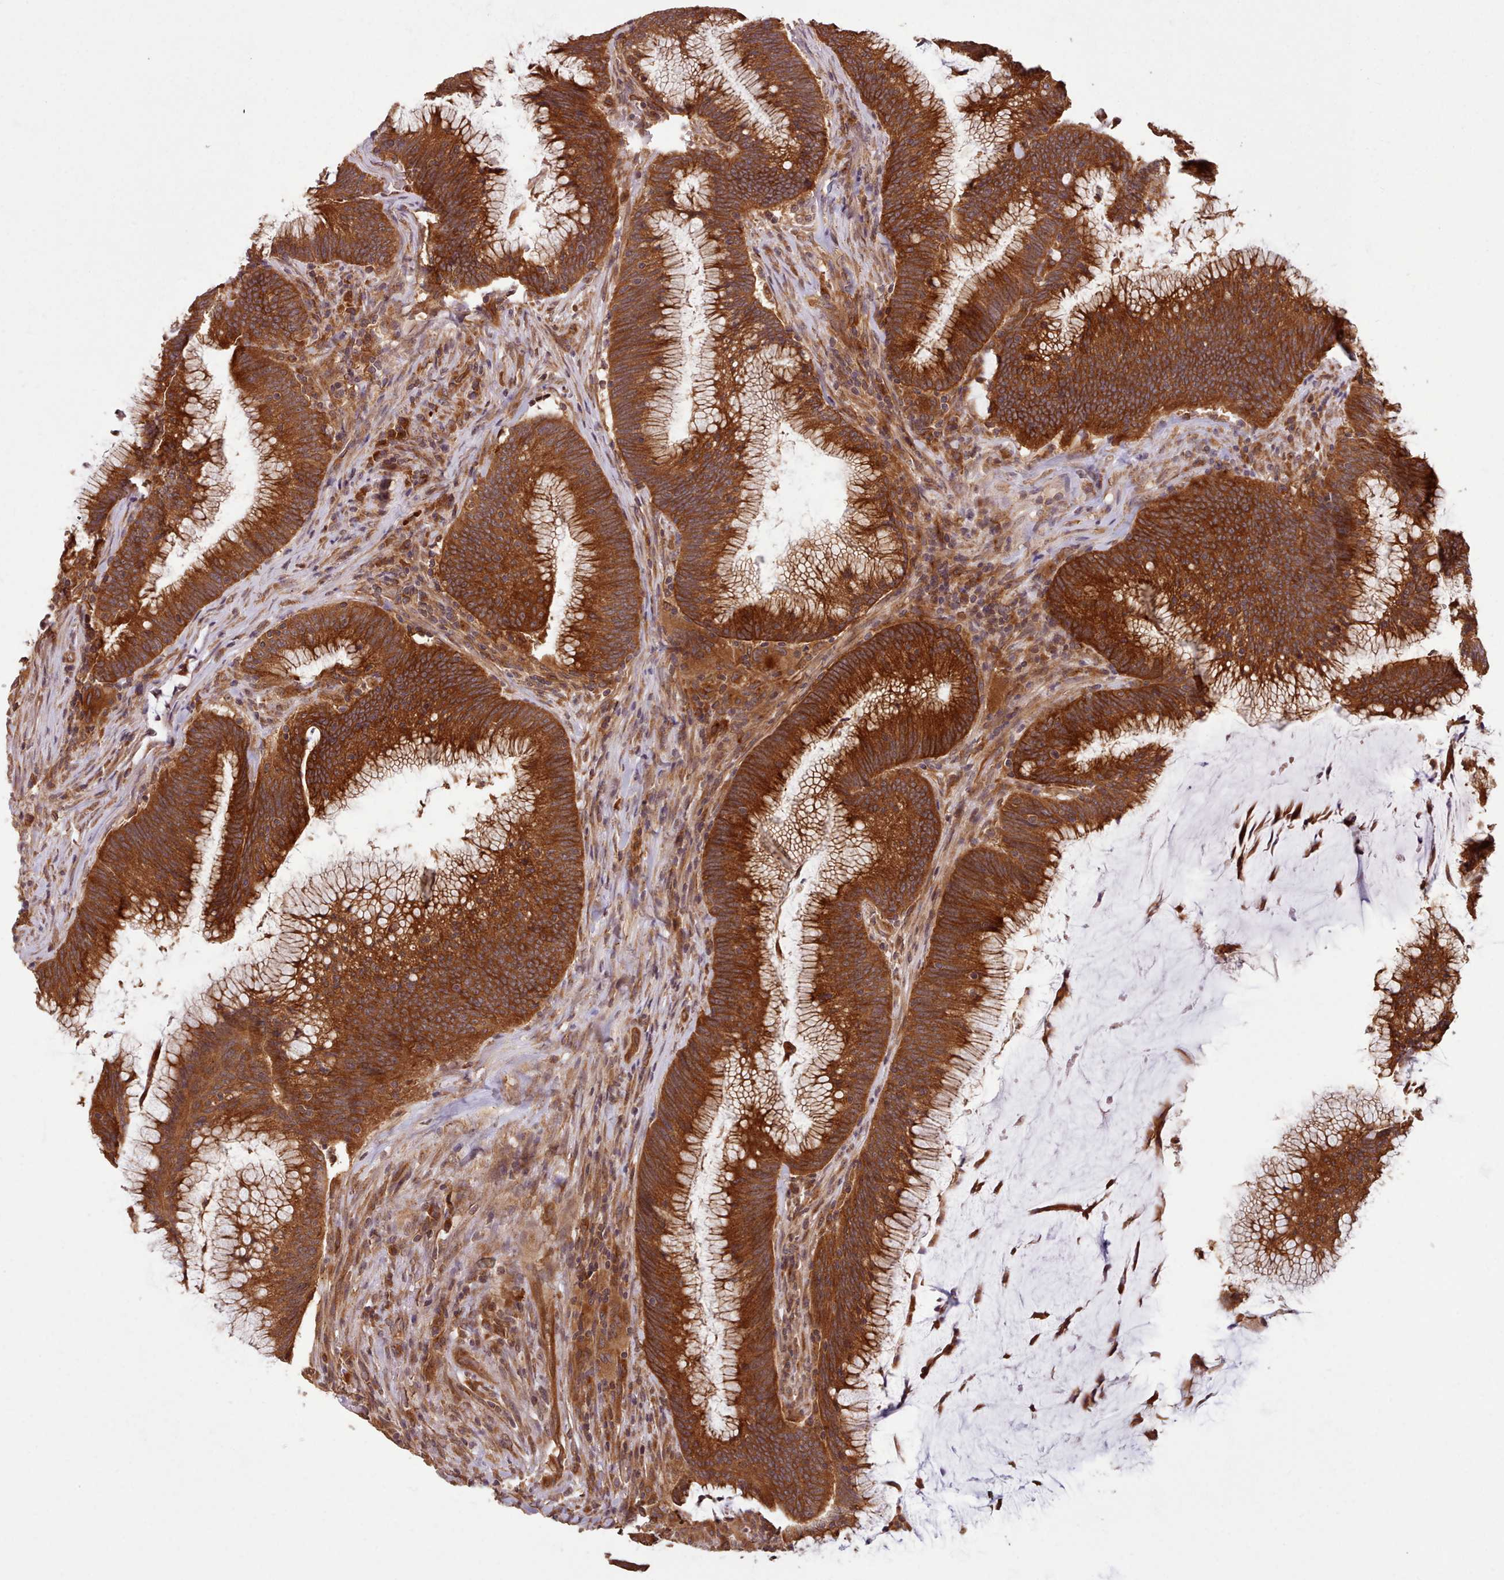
{"staining": {"intensity": "strong", "quantity": ">75%", "location": "cytoplasmic/membranous"}, "tissue": "colorectal cancer", "cell_type": "Tumor cells", "image_type": "cancer", "snomed": [{"axis": "morphology", "description": "Adenocarcinoma, NOS"}, {"axis": "topography", "description": "Rectum"}], "caption": "Protein staining exhibits strong cytoplasmic/membranous staining in approximately >75% of tumor cells in adenocarcinoma (colorectal).", "gene": "CRYBG1", "patient": {"sex": "female", "age": 77}}